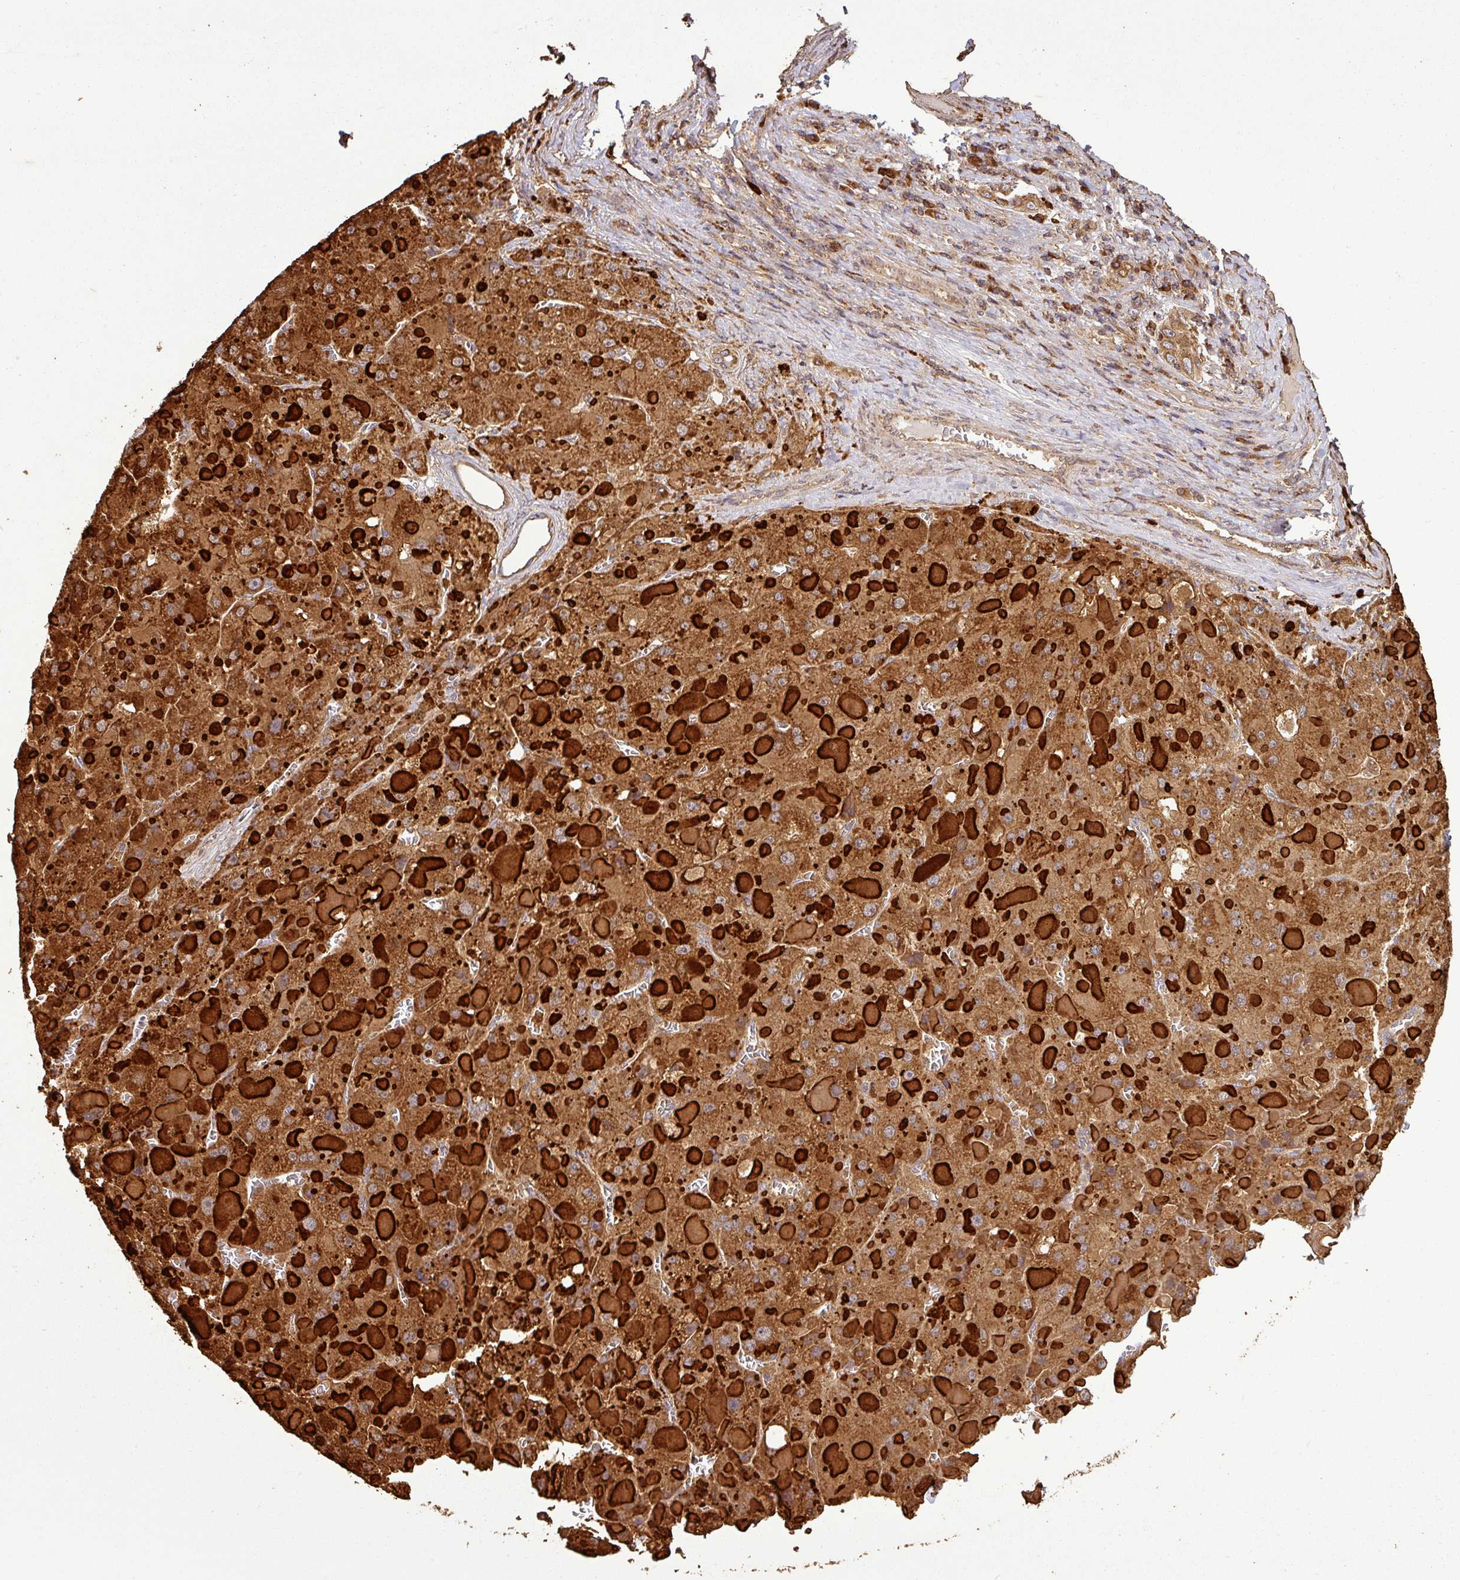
{"staining": {"intensity": "moderate", "quantity": ">75%", "location": "cytoplasmic/membranous"}, "tissue": "liver cancer", "cell_type": "Tumor cells", "image_type": "cancer", "snomed": [{"axis": "morphology", "description": "Carcinoma, Hepatocellular, NOS"}, {"axis": "topography", "description": "Liver"}], "caption": "Brown immunohistochemical staining in liver hepatocellular carcinoma displays moderate cytoplasmic/membranous positivity in about >75% of tumor cells.", "gene": "PLEKHM1", "patient": {"sex": "female", "age": 73}}